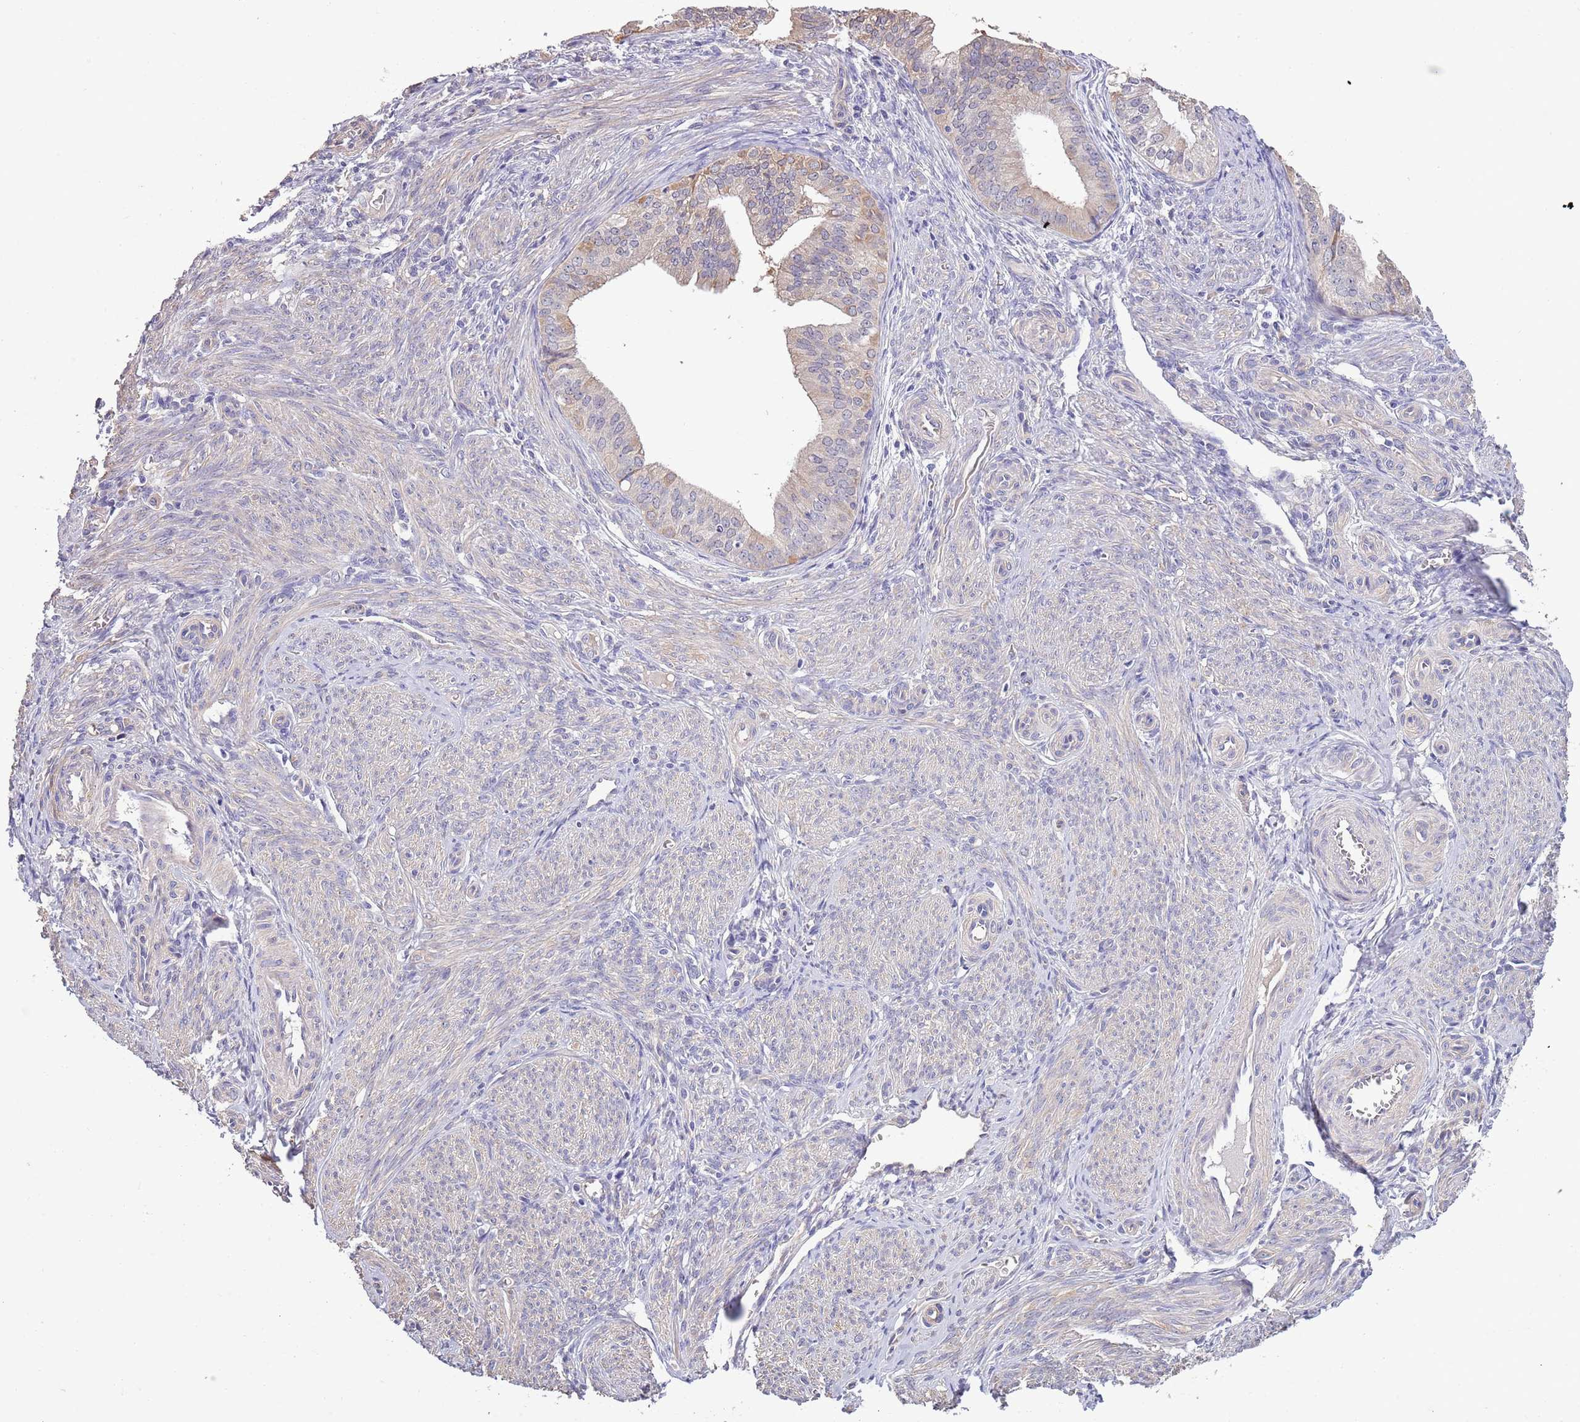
{"staining": {"intensity": "weak", "quantity": "<25%", "location": "cytoplasmic/membranous"}, "tissue": "endometrial cancer", "cell_type": "Tumor cells", "image_type": "cancer", "snomed": [{"axis": "morphology", "description": "Adenocarcinoma, NOS"}, {"axis": "topography", "description": "Endometrium"}], "caption": "A photomicrograph of adenocarcinoma (endometrial) stained for a protein exhibits no brown staining in tumor cells.", "gene": "LIPJ", "patient": {"sex": "female", "age": 50}}